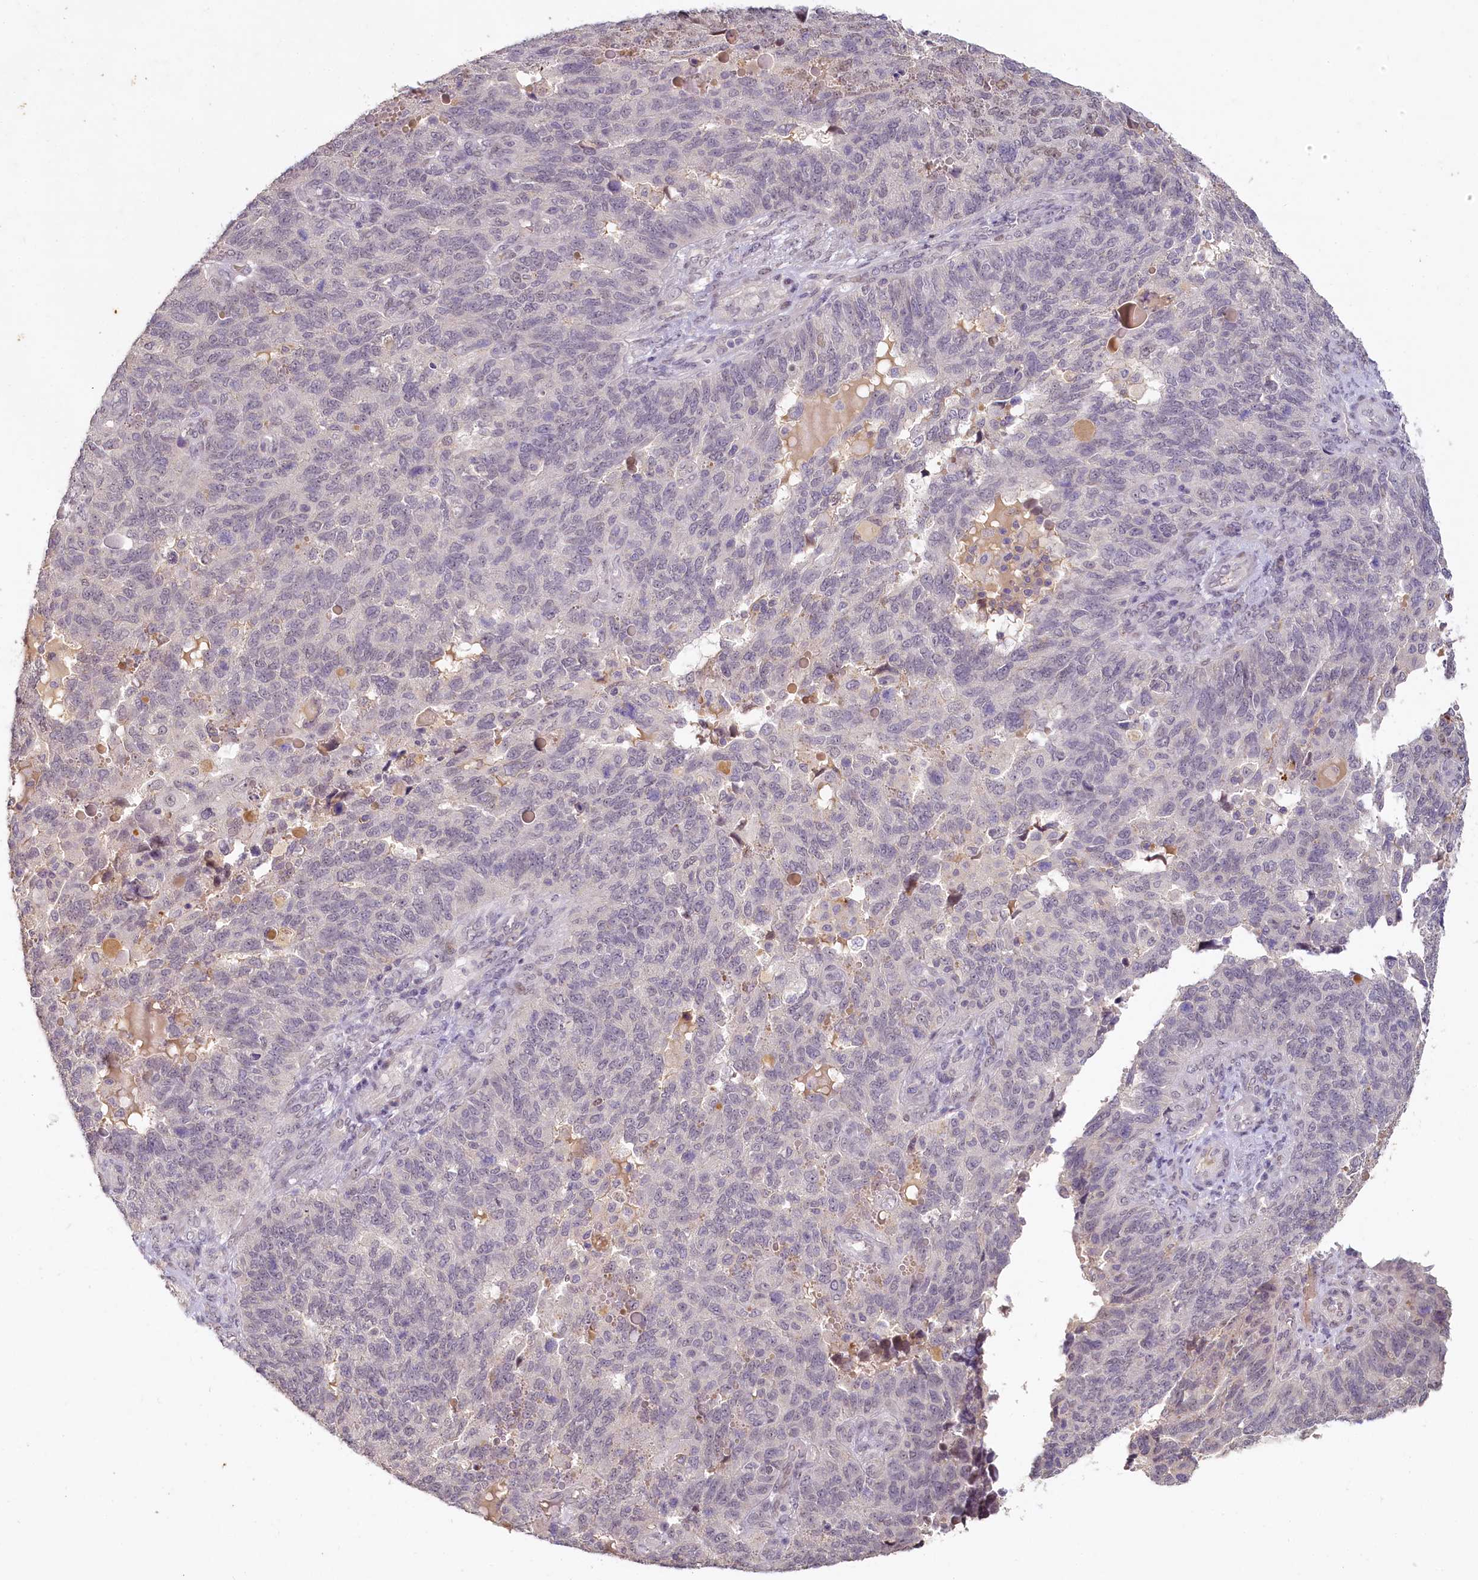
{"staining": {"intensity": "weak", "quantity": "<25%", "location": "nuclear"}, "tissue": "endometrial cancer", "cell_type": "Tumor cells", "image_type": "cancer", "snomed": [{"axis": "morphology", "description": "Adenocarcinoma, NOS"}, {"axis": "topography", "description": "Endometrium"}], "caption": "Immunohistochemistry (IHC) of human adenocarcinoma (endometrial) reveals no positivity in tumor cells.", "gene": "MUCL1", "patient": {"sex": "female", "age": 66}}